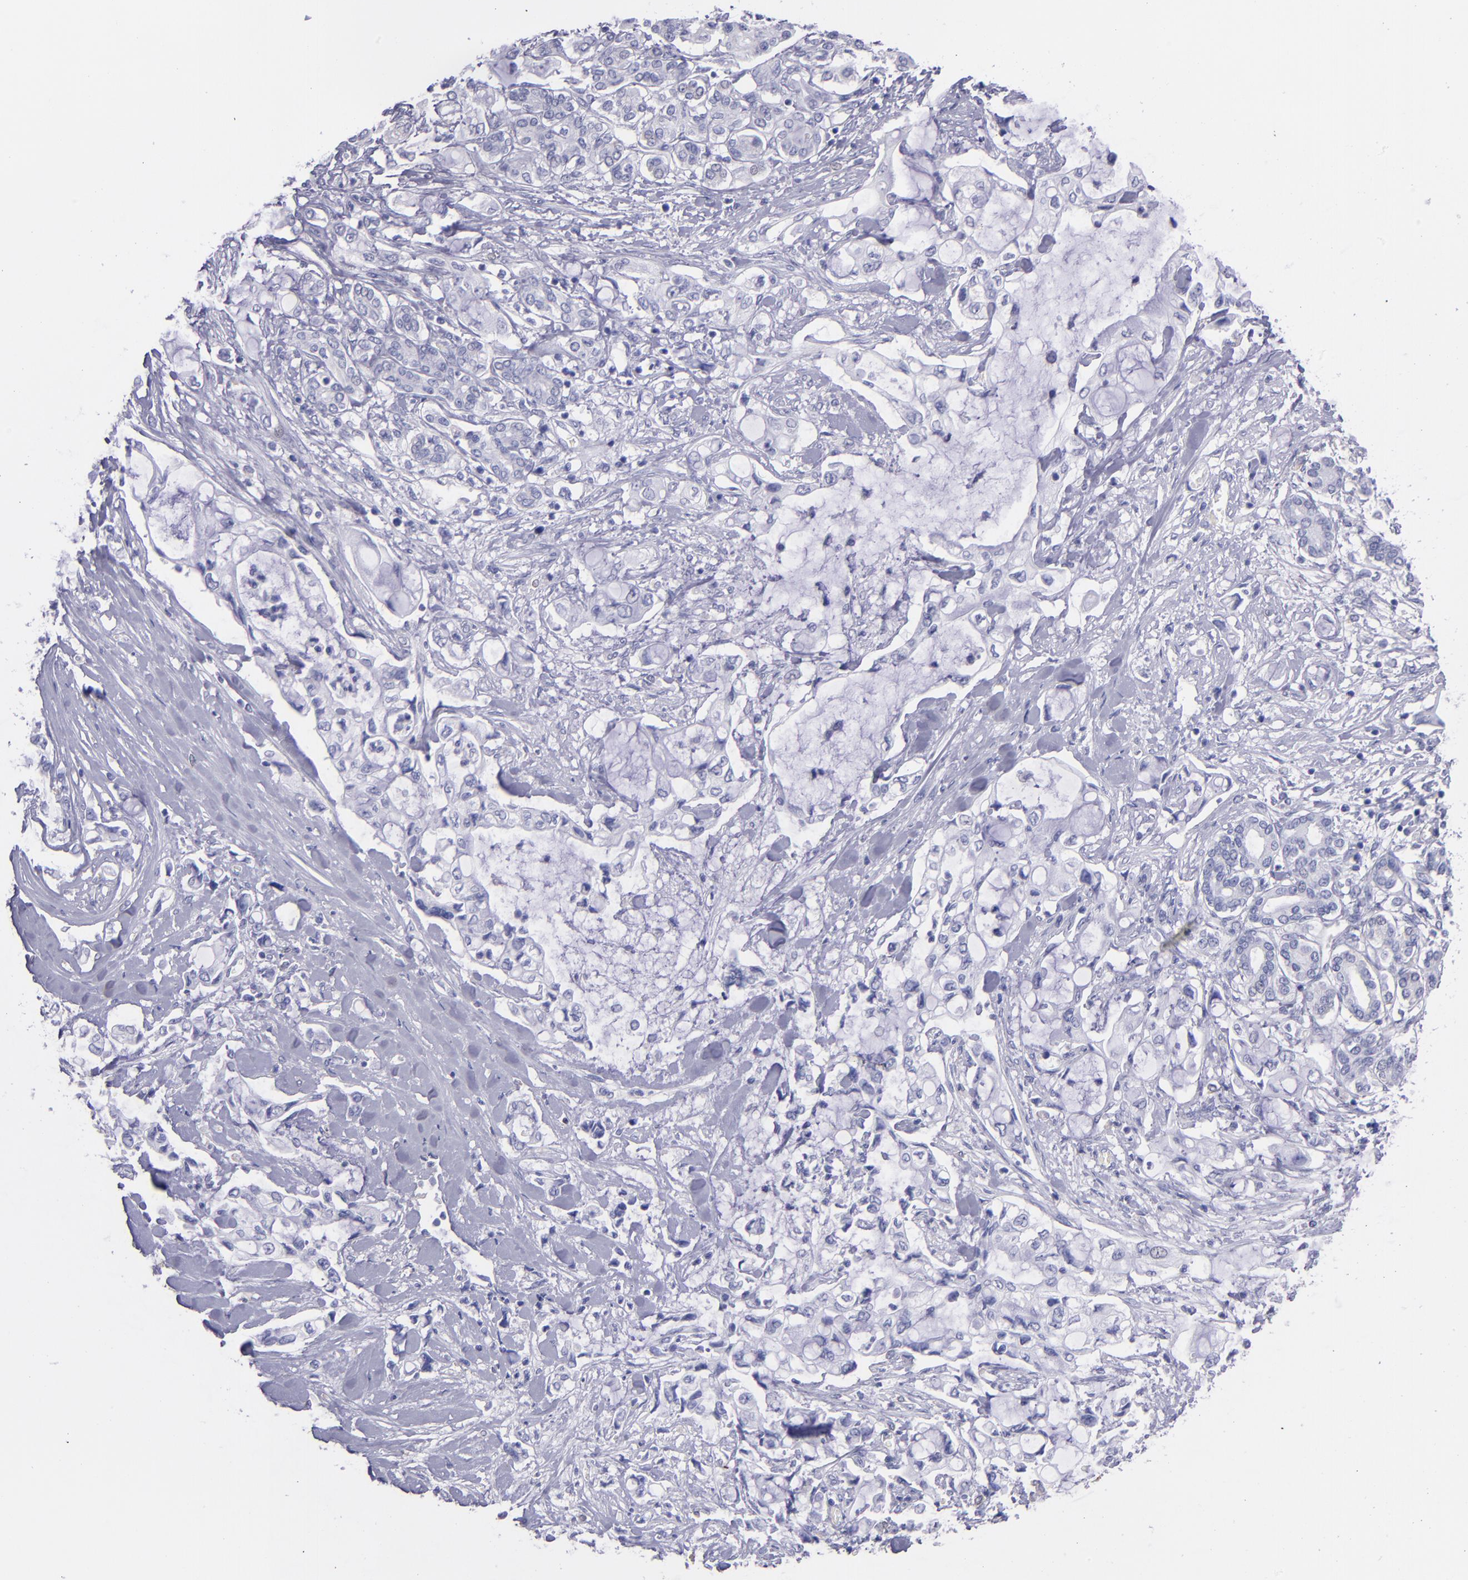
{"staining": {"intensity": "negative", "quantity": "none", "location": "none"}, "tissue": "pancreatic cancer", "cell_type": "Tumor cells", "image_type": "cancer", "snomed": [{"axis": "morphology", "description": "Adenocarcinoma, NOS"}, {"axis": "topography", "description": "Pancreas"}], "caption": "DAB immunohistochemical staining of human adenocarcinoma (pancreatic) reveals no significant staining in tumor cells.", "gene": "TG", "patient": {"sex": "female", "age": 70}}